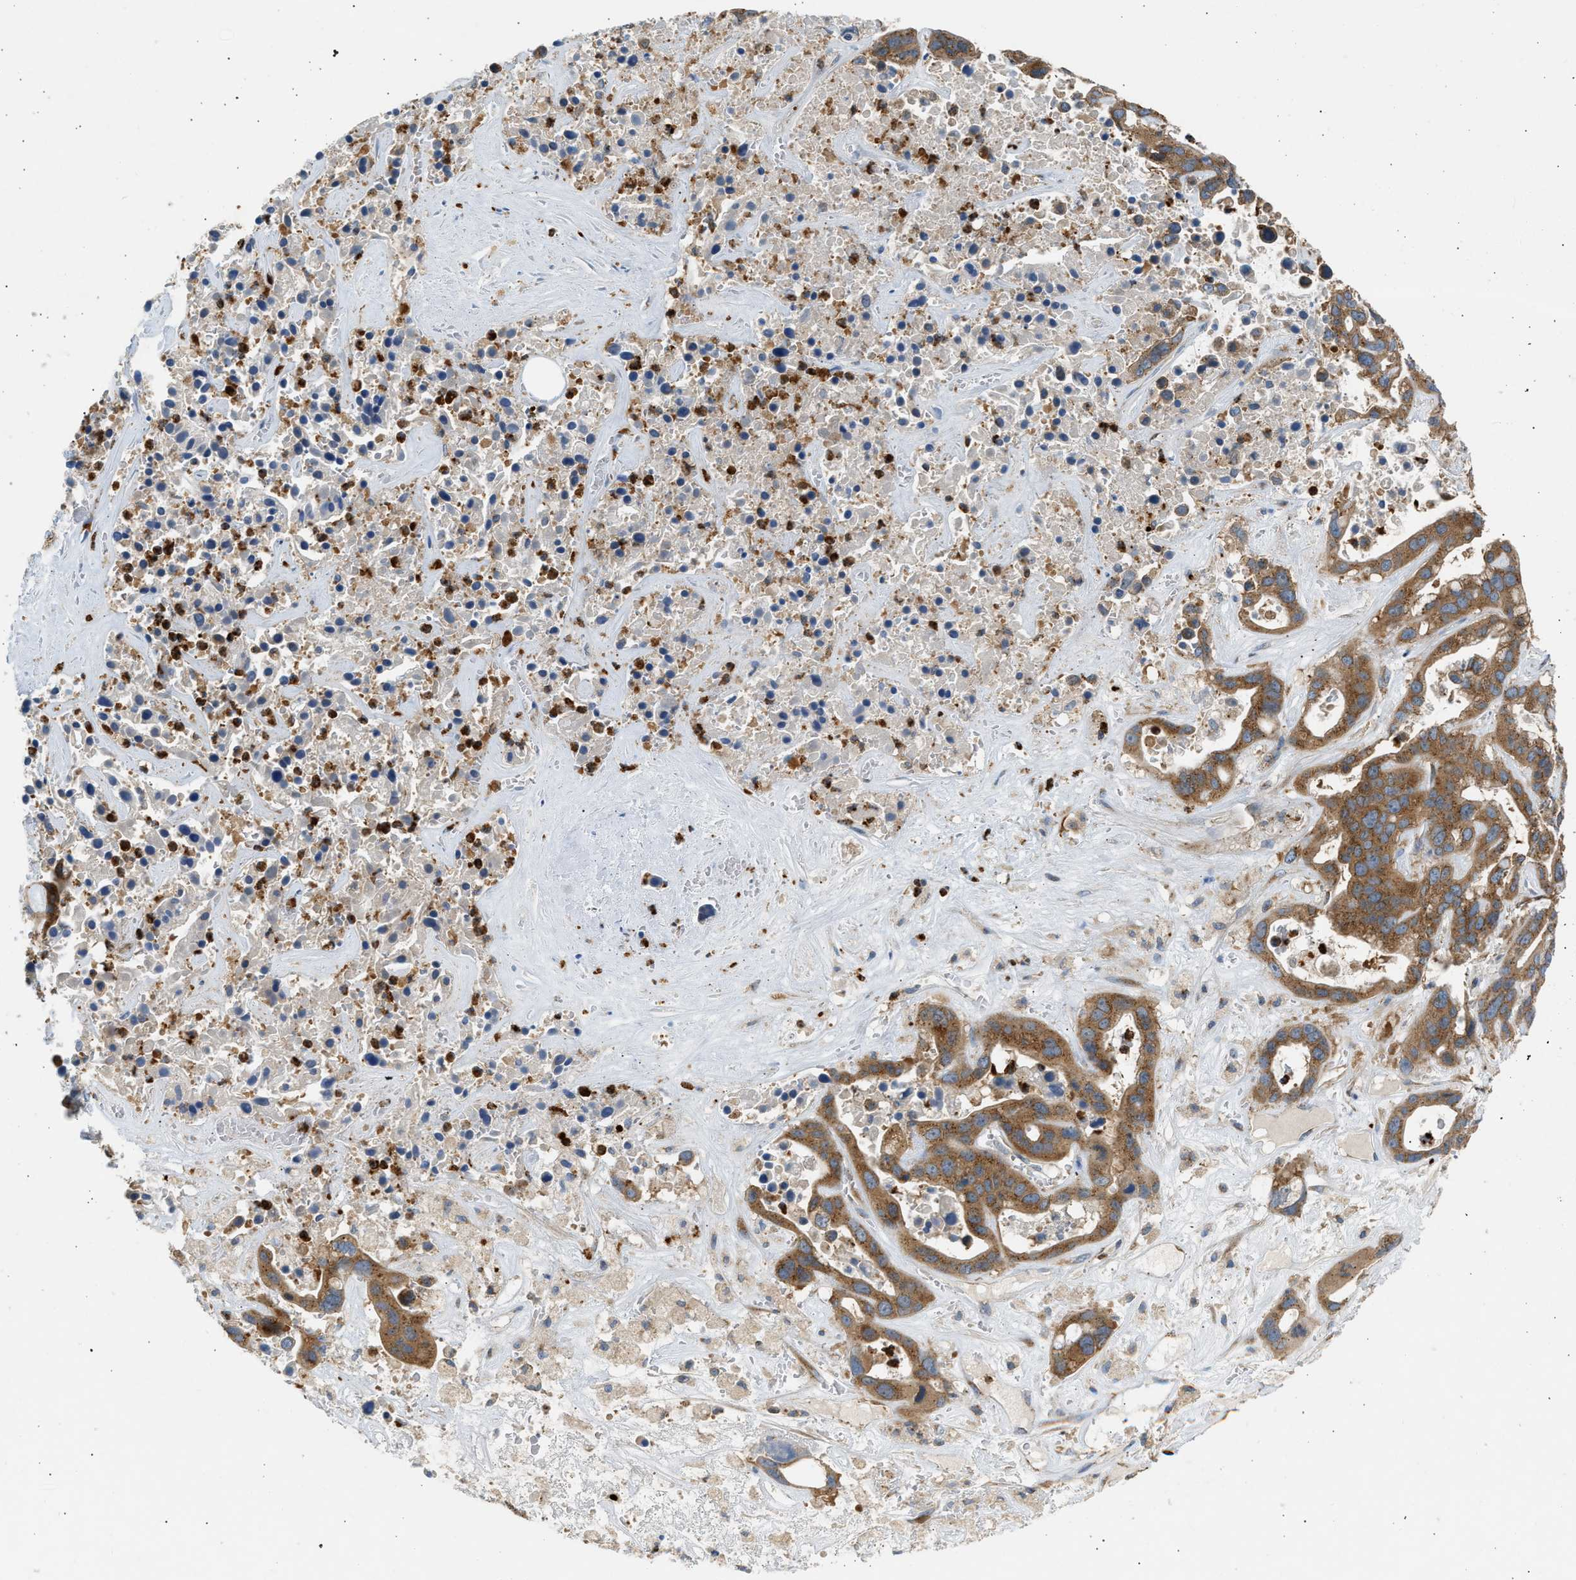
{"staining": {"intensity": "moderate", "quantity": ">75%", "location": "cytoplasmic/membranous"}, "tissue": "liver cancer", "cell_type": "Tumor cells", "image_type": "cancer", "snomed": [{"axis": "morphology", "description": "Cholangiocarcinoma"}, {"axis": "topography", "description": "Liver"}], "caption": "This histopathology image demonstrates IHC staining of human liver cancer, with medium moderate cytoplasmic/membranous staining in about >75% of tumor cells.", "gene": "TRIM50", "patient": {"sex": "female", "age": 65}}